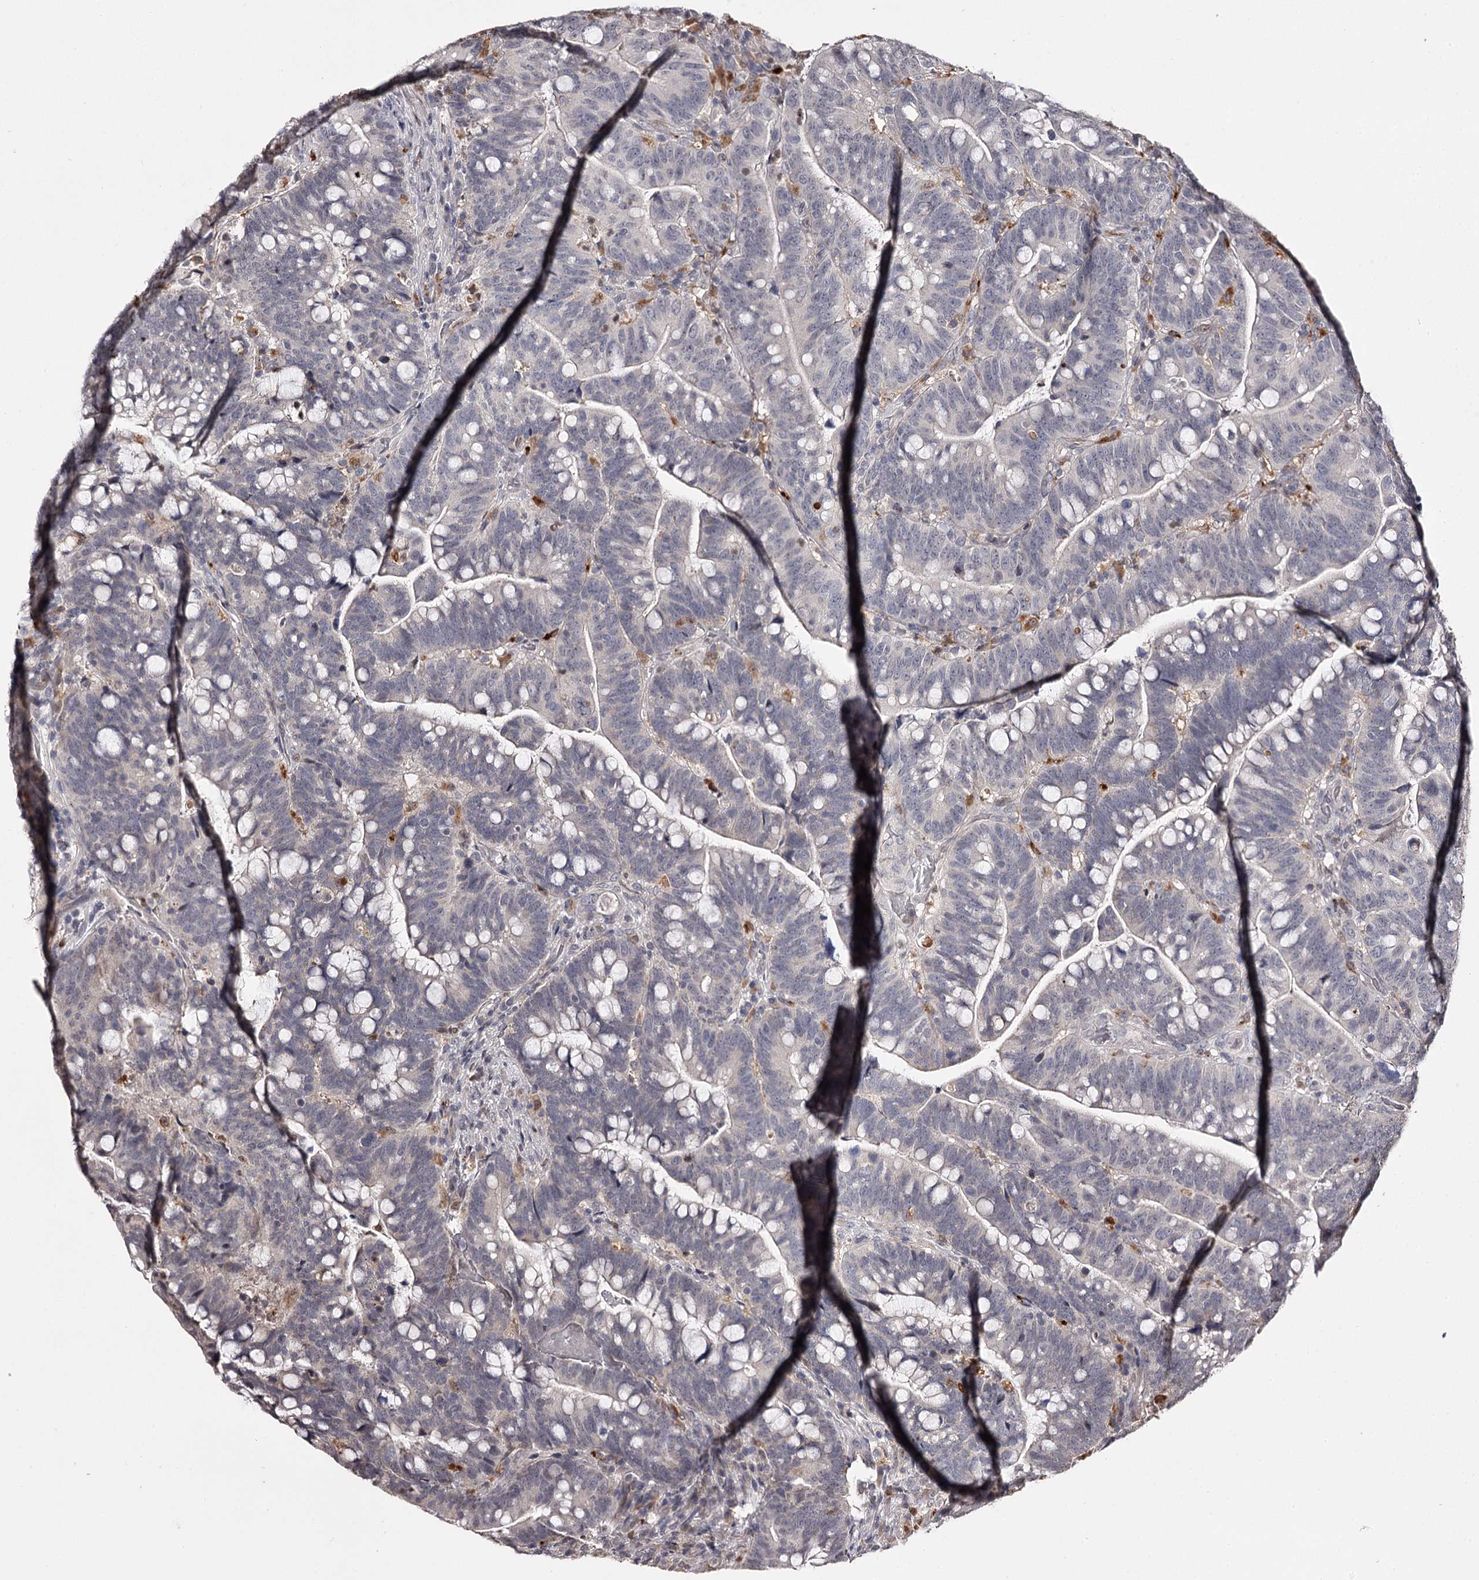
{"staining": {"intensity": "negative", "quantity": "none", "location": "none"}, "tissue": "colorectal cancer", "cell_type": "Tumor cells", "image_type": "cancer", "snomed": [{"axis": "morphology", "description": "Normal tissue, NOS"}, {"axis": "morphology", "description": "Adenocarcinoma, NOS"}, {"axis": "topography", "description": "Colon"}], "caption": "Immunohistochemical staining of colorectal cancer reveals no significant positivity in tumor cells.", "gene": "SLC32A1", "patient": {"sex": "female", "age": 66}}